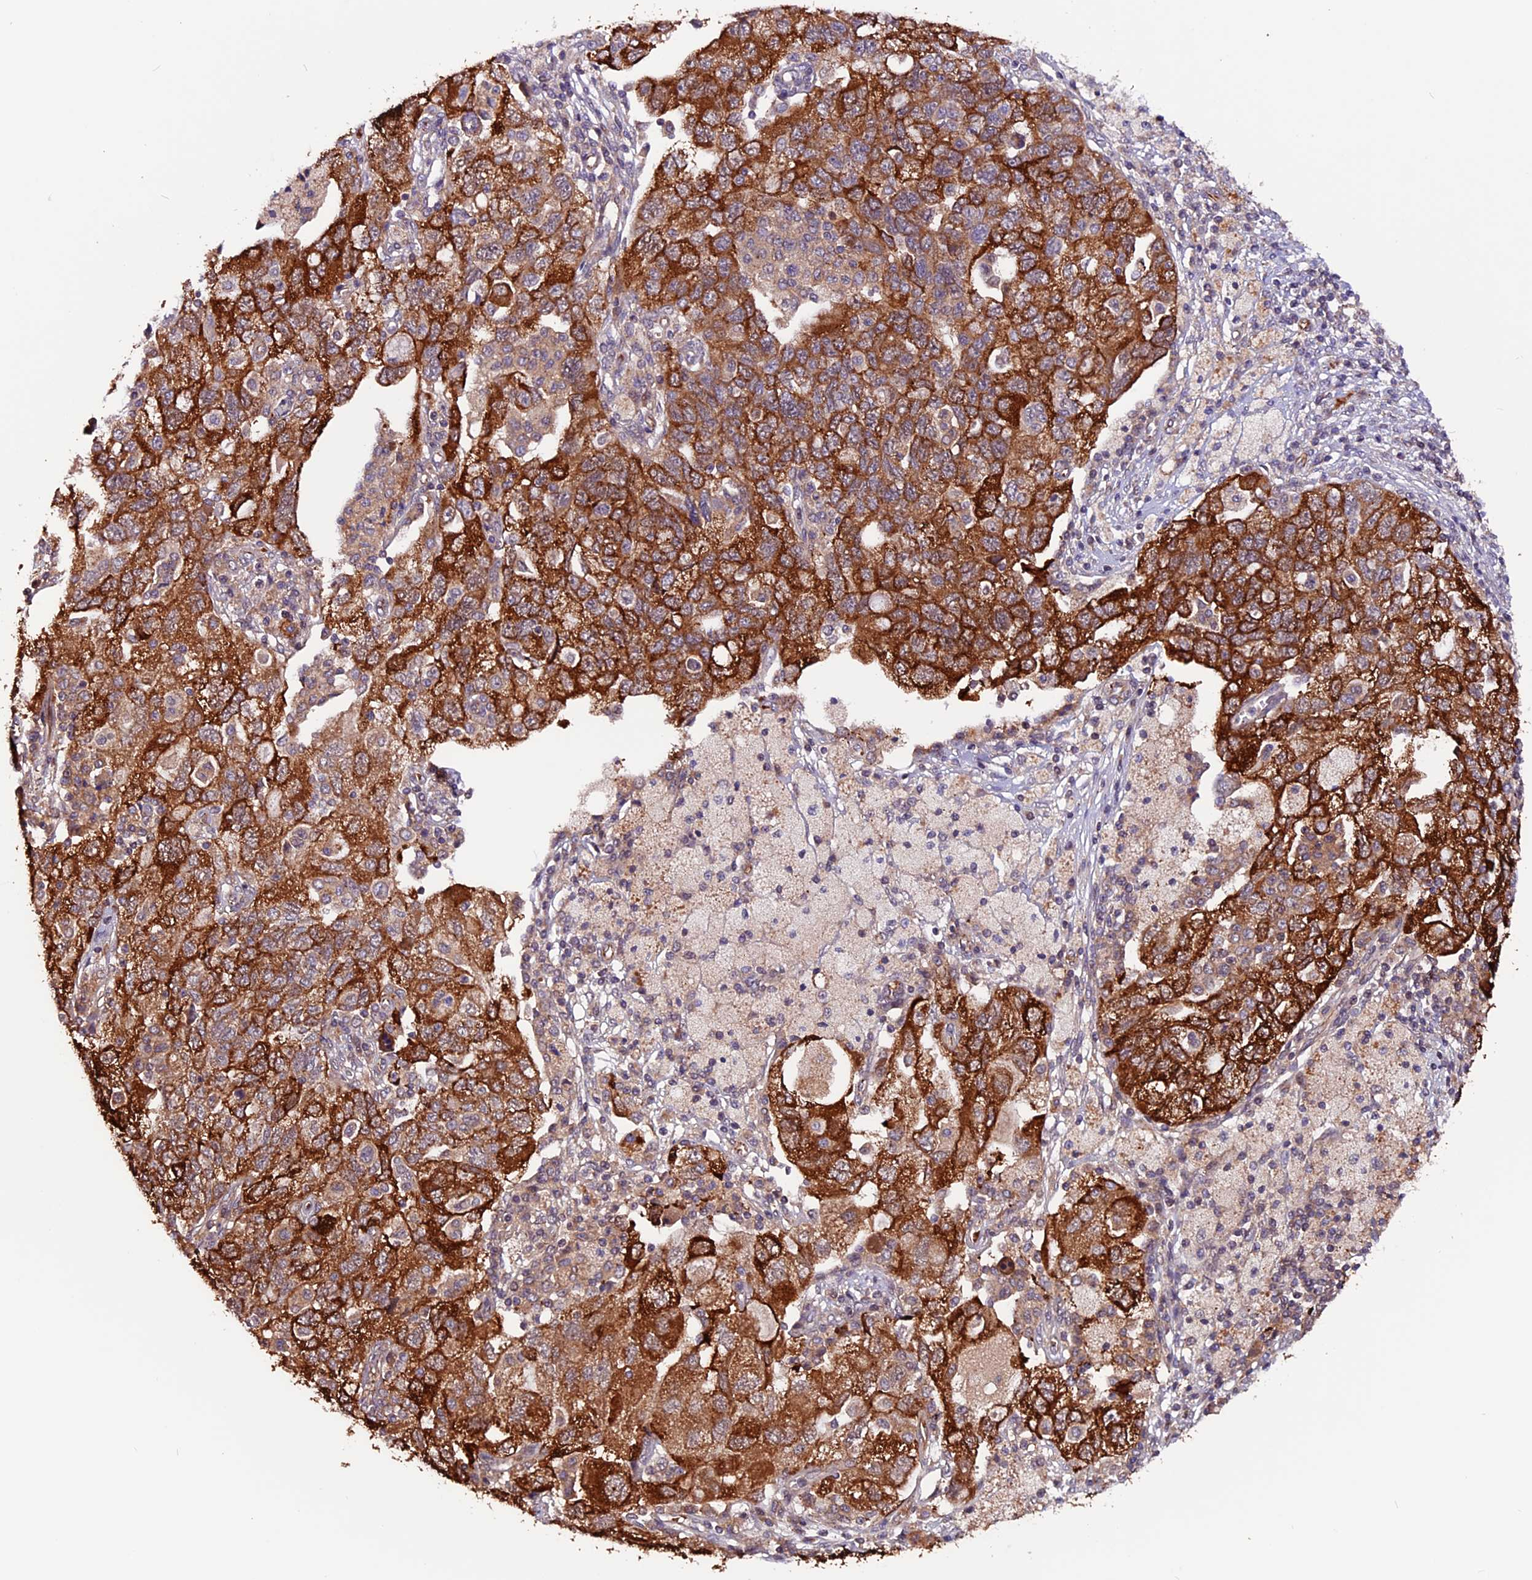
{"staining": {"intensity": "strong", "quantity": ">75%", "location": "cytoplasmic/membranous"}, "tissue": "ovarian cancer", "cell_type": "Tumor cells", "image_type": "cancer", "snomed": [{"axis": "morphology", "description": "Carcinoma, NOS"}, {"axis": "morphology", "description": "Cystadenocarcinoma, serous, NOS"}, {"axis": "topography", "description": "Ovary"}], "caption": "The photomicrograph reveals a brown stain indicating the presence of a protein in the cytoplasmic/membranous of tumor cells in ovarian carcinoma.", "gene": "RINL", "patient": {"sex": "female", "age": 69}}